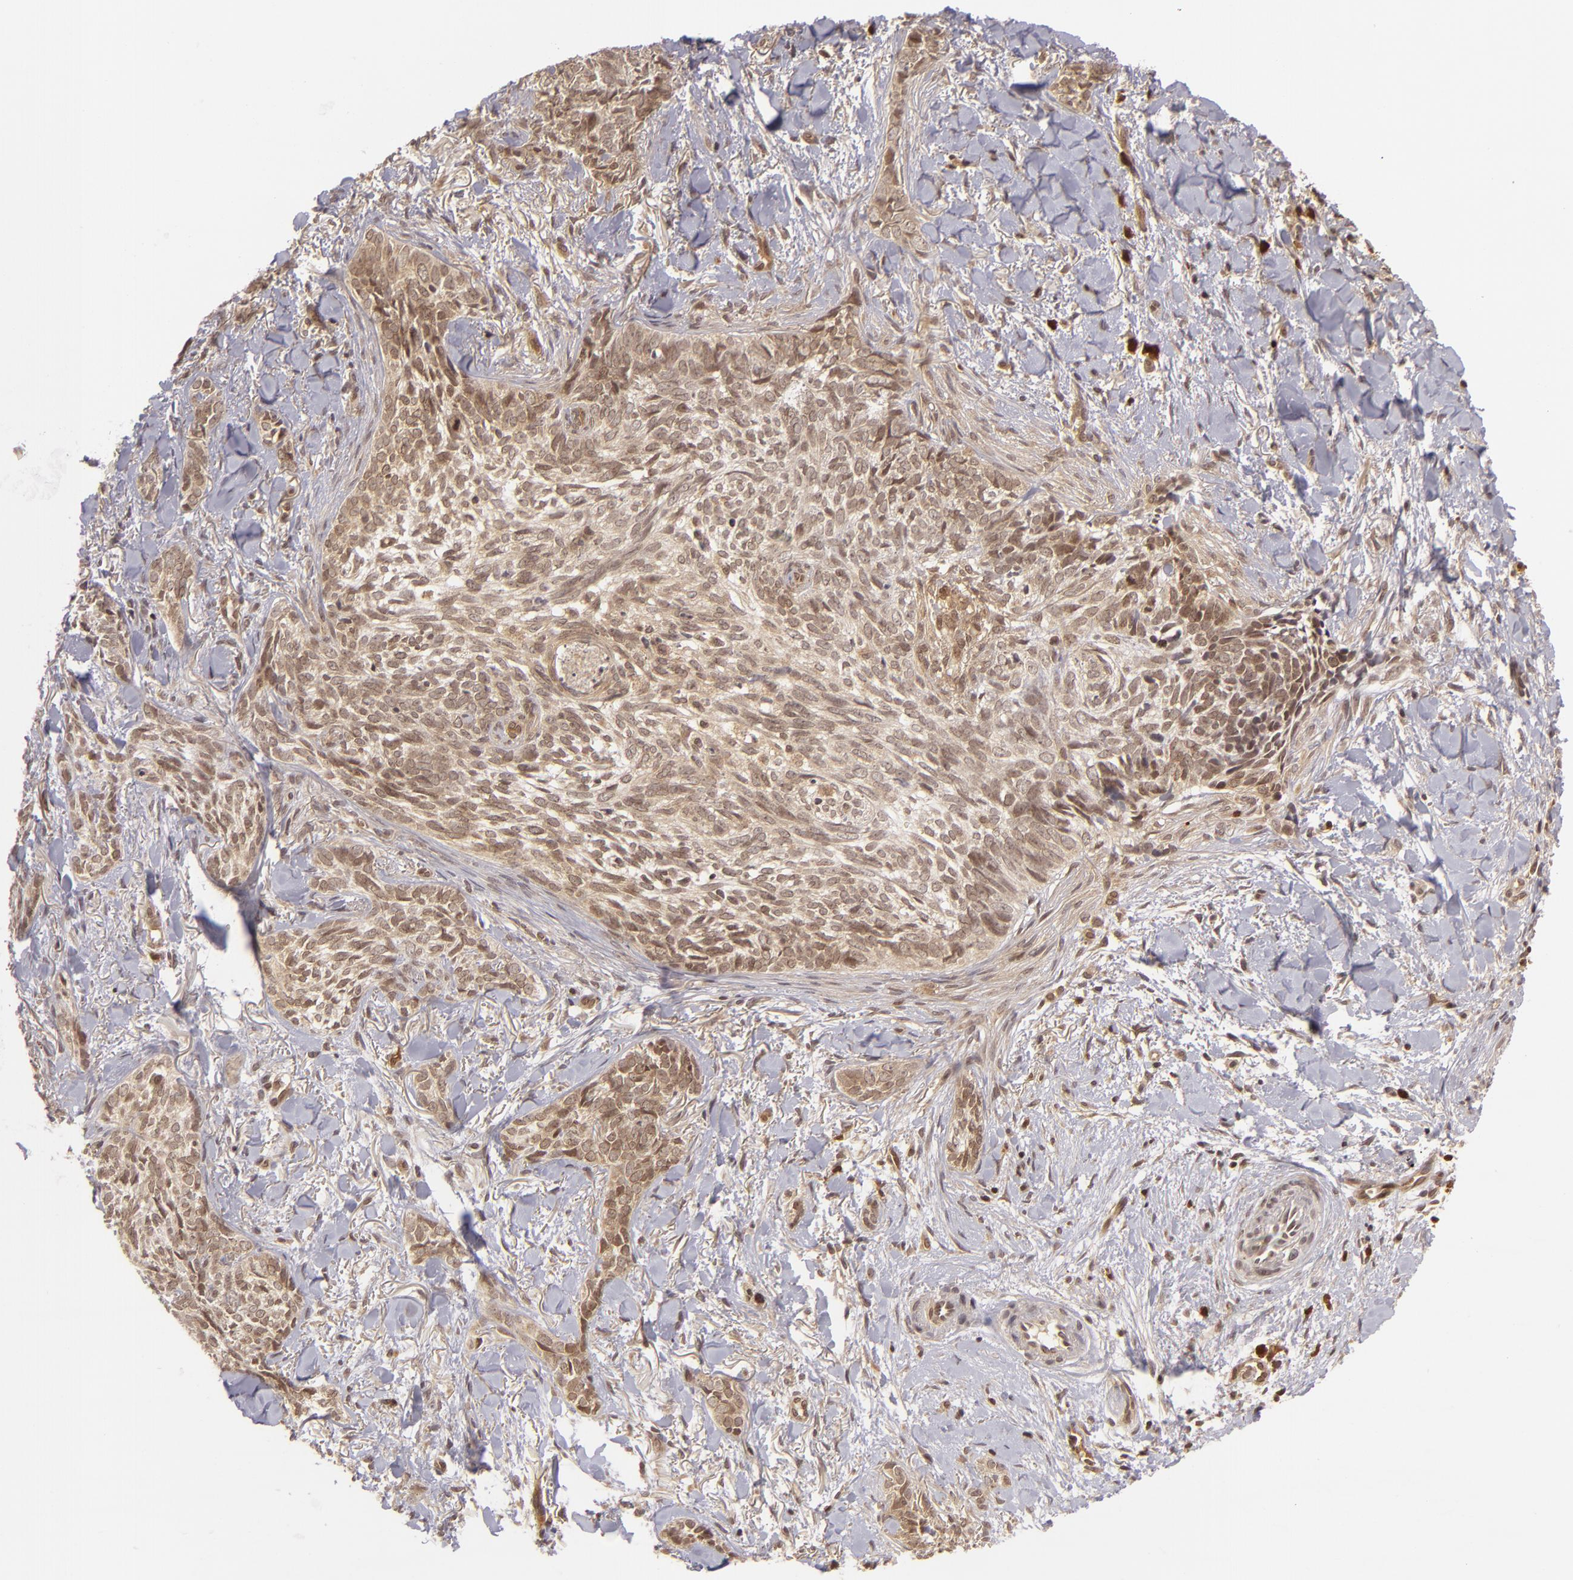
{"staining": {"intensity": "strong", "quantity": ">75%", "location": "cytoplasmic/membranous,nuclear"}, "tissue": "skin cancer", "cell_type": "Tumor cells", "image_type": "cancer", "snomed": [{"axis": "morphology", "description": "Basal cell carcinoma"}, {"axis": "topography", "description": "Skin"}], "caption": "Protein expression analysis of basal cell carcinoma (skin) displays strong cytoplasmic/membranous and nuclear positivity in about >75% of tumor cells. (brown staining indicates protein expression, while blue staining denotes nuclei).", "gene": "ZBTB33", "patient": {"sex": "female", "age": 81}}